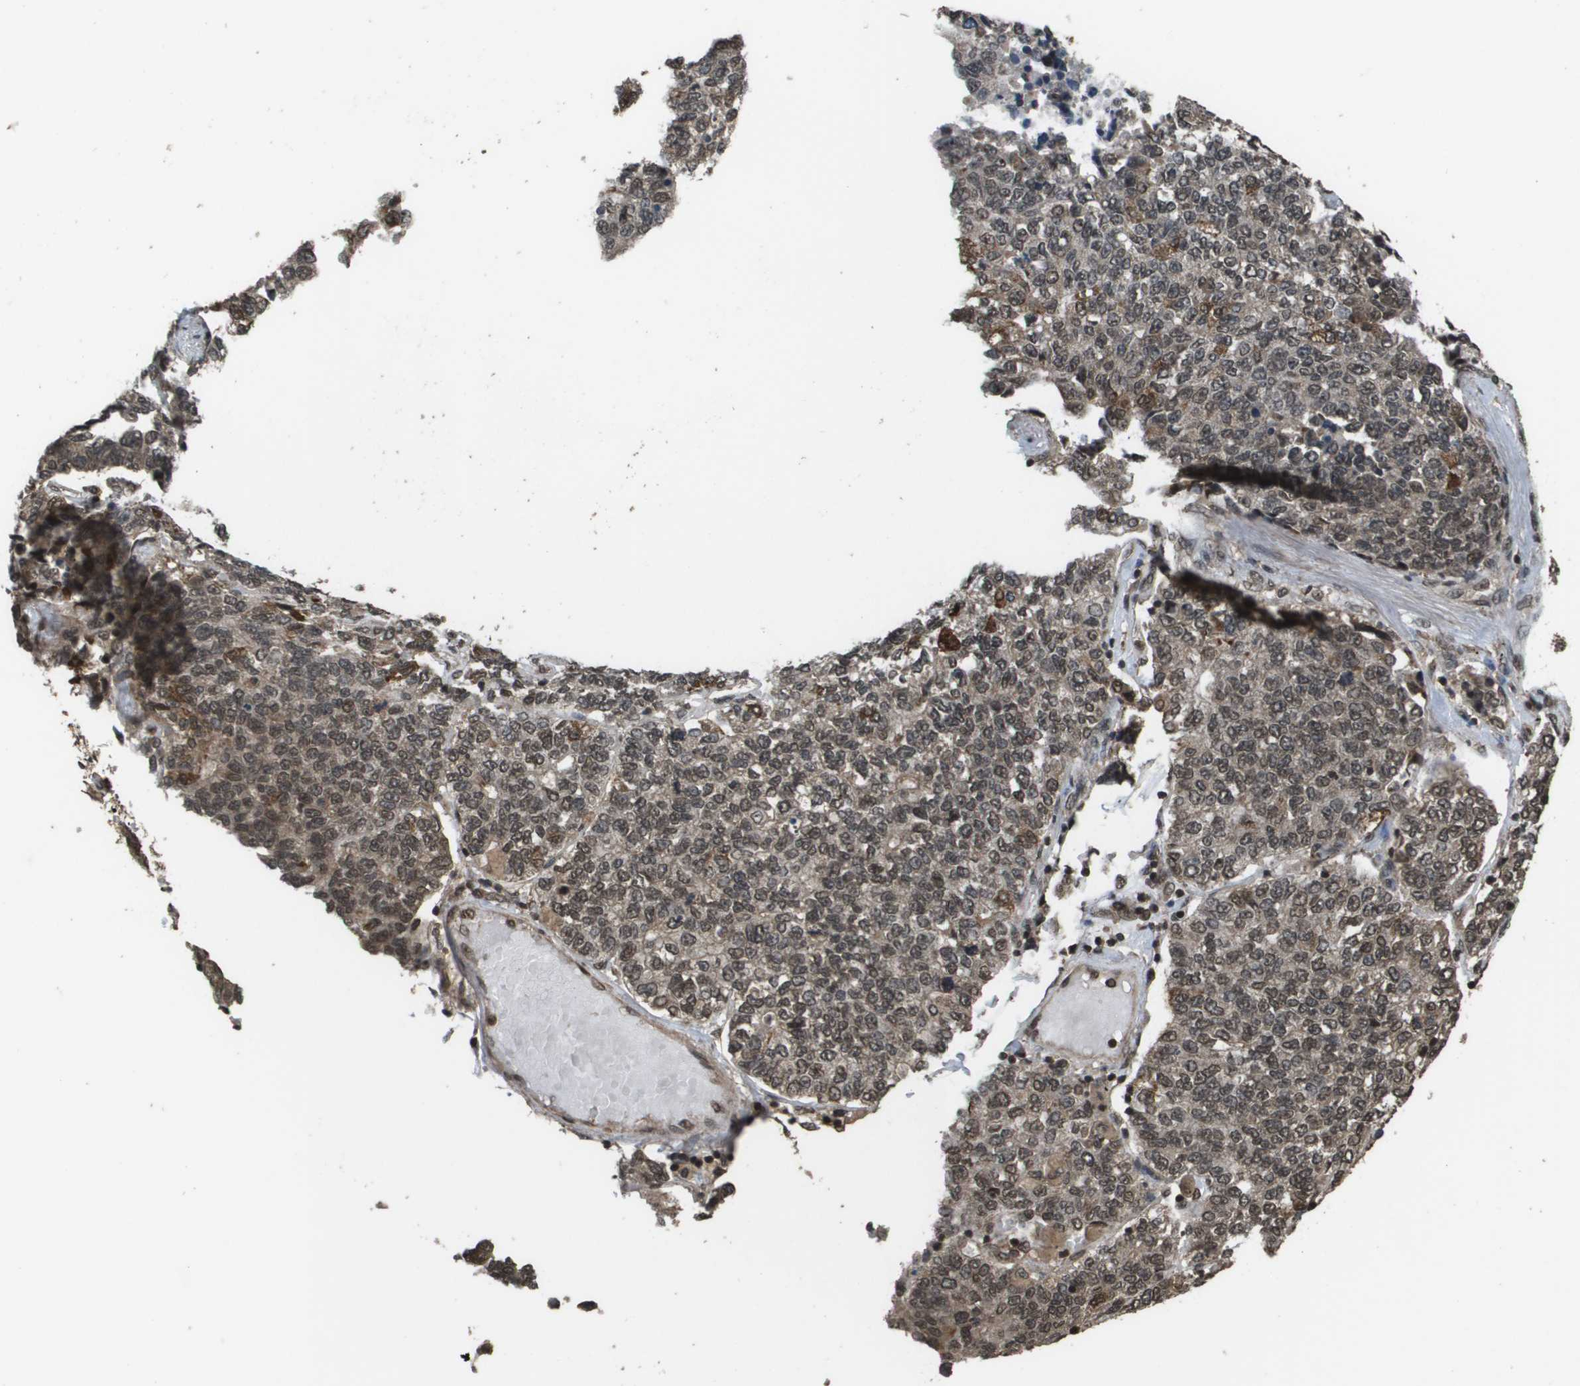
{"staining": {"intensity": "weak", "quantity": ">75%", "location": "cytoplasmic/membranous,nuclear"}, "tissue": "lung cancer", "cell_type": "Tumor cells", "image_type": "cancer", "snomed": [{"axis": "morphology", "description": "Adenocarcinoma, NOS"}, {"axis": "topography", "description": "Lung"}], "caption": "Tumor cells display weak cytoplasmic/membranous and nuclear staining in approximately >75% of cells in lung adenocarcinoma.", "gene": "AXIN2", "patient": {"sex": "male", "age": 49}}